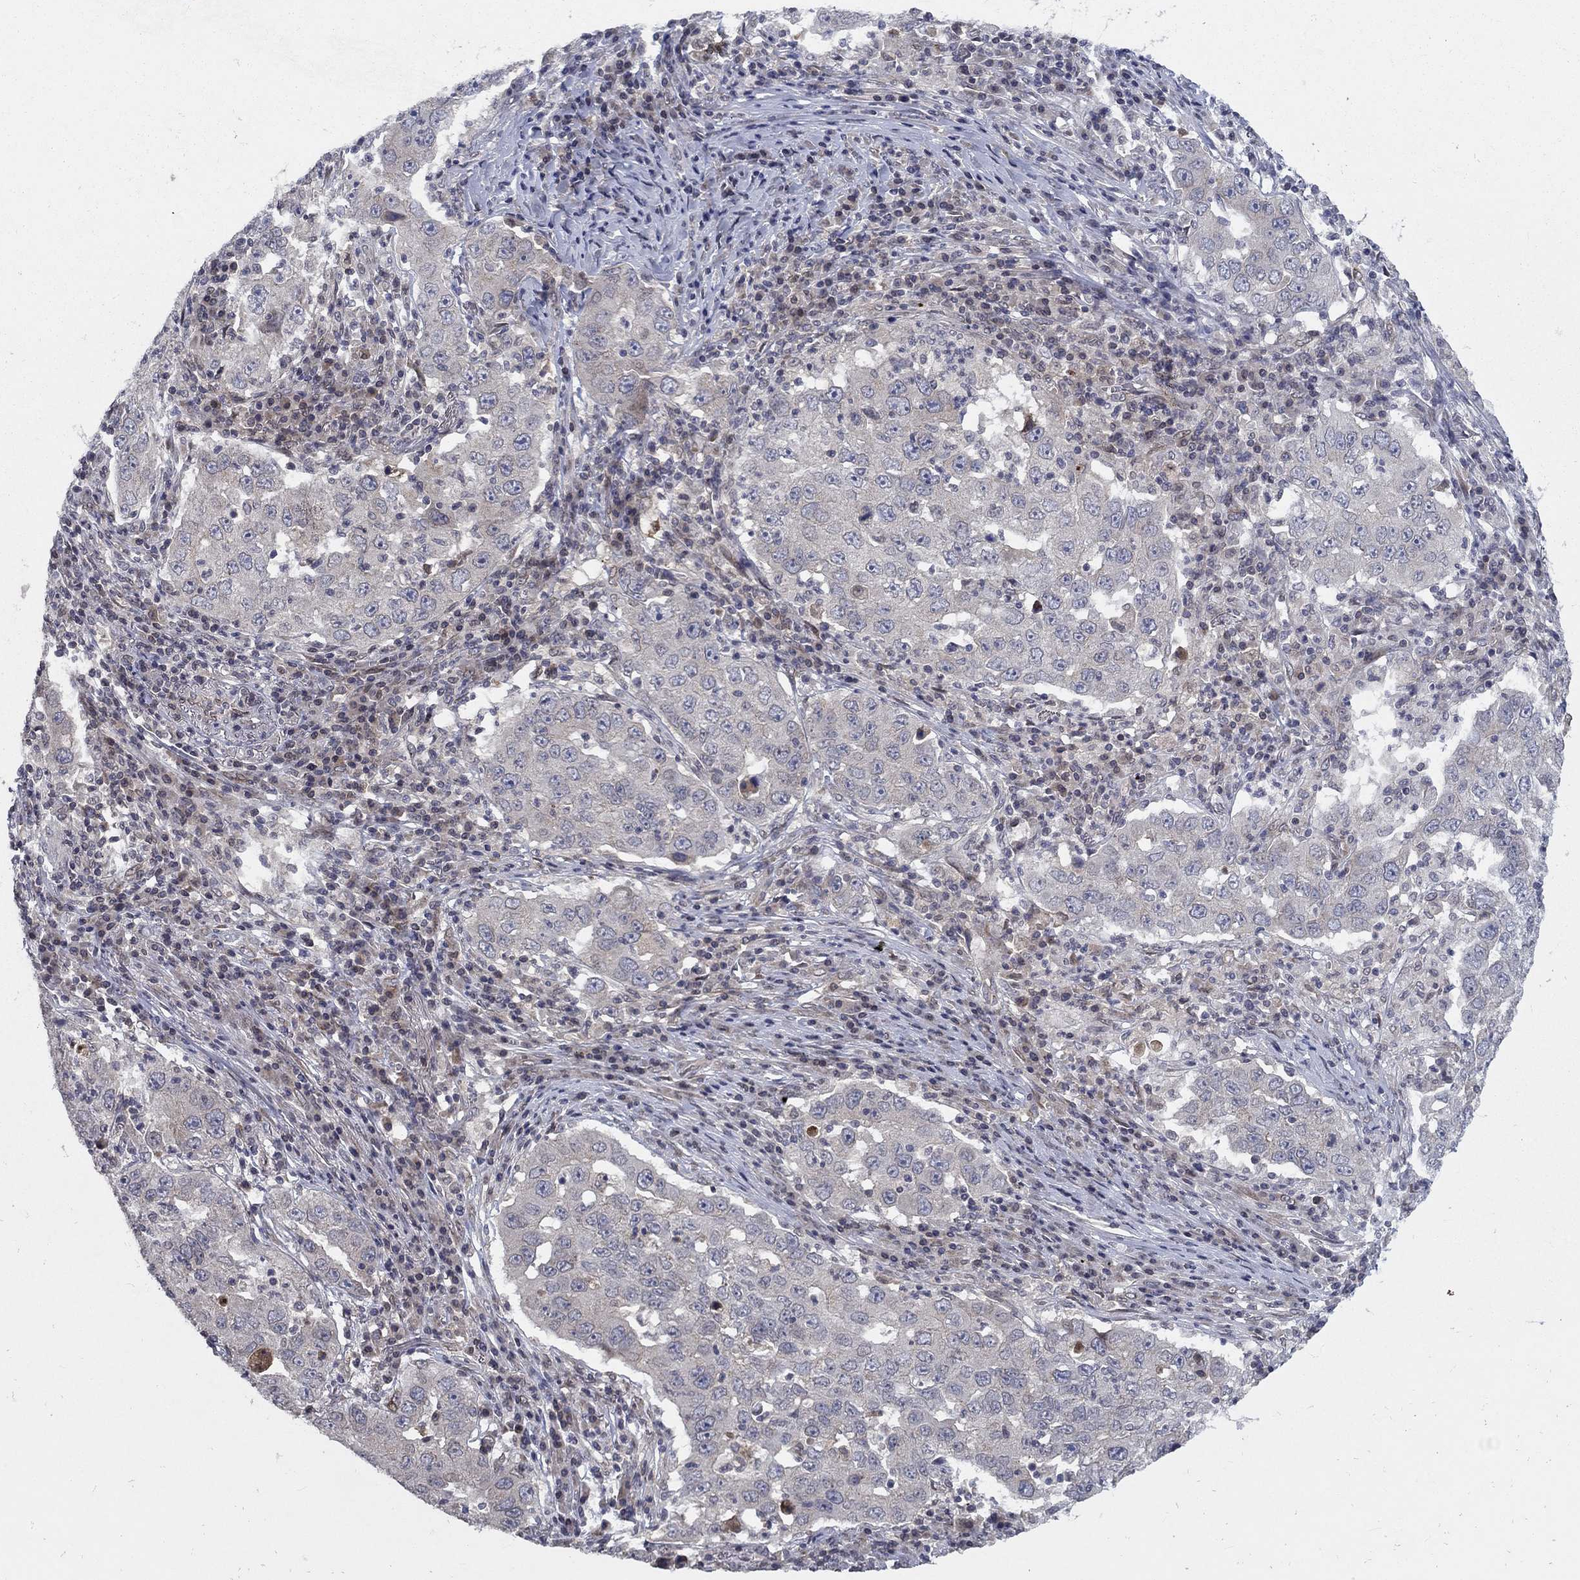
{"staining": {"intensity": "negative", "quantity": "none", "location": "none"}, "tissue": "lung cancer", "cell_type": "Tumor cells", "image_type": "cancer", "snomed": [{"axis": "morphology", "description": "Adenocarcinoma, NOS"}, {"axis": "topography", "description": "Lung"}], "caption": "Immunohistochemistry (IHC) photomicrograph of neoplastic tissue: human lung adenocarcinoma stained with DAB (3,3'-diaminobenzidine) displays no significant protein staining in tumor cells.", "gene": "CETN3", "patient": {"sex": "male", "age": 73}}